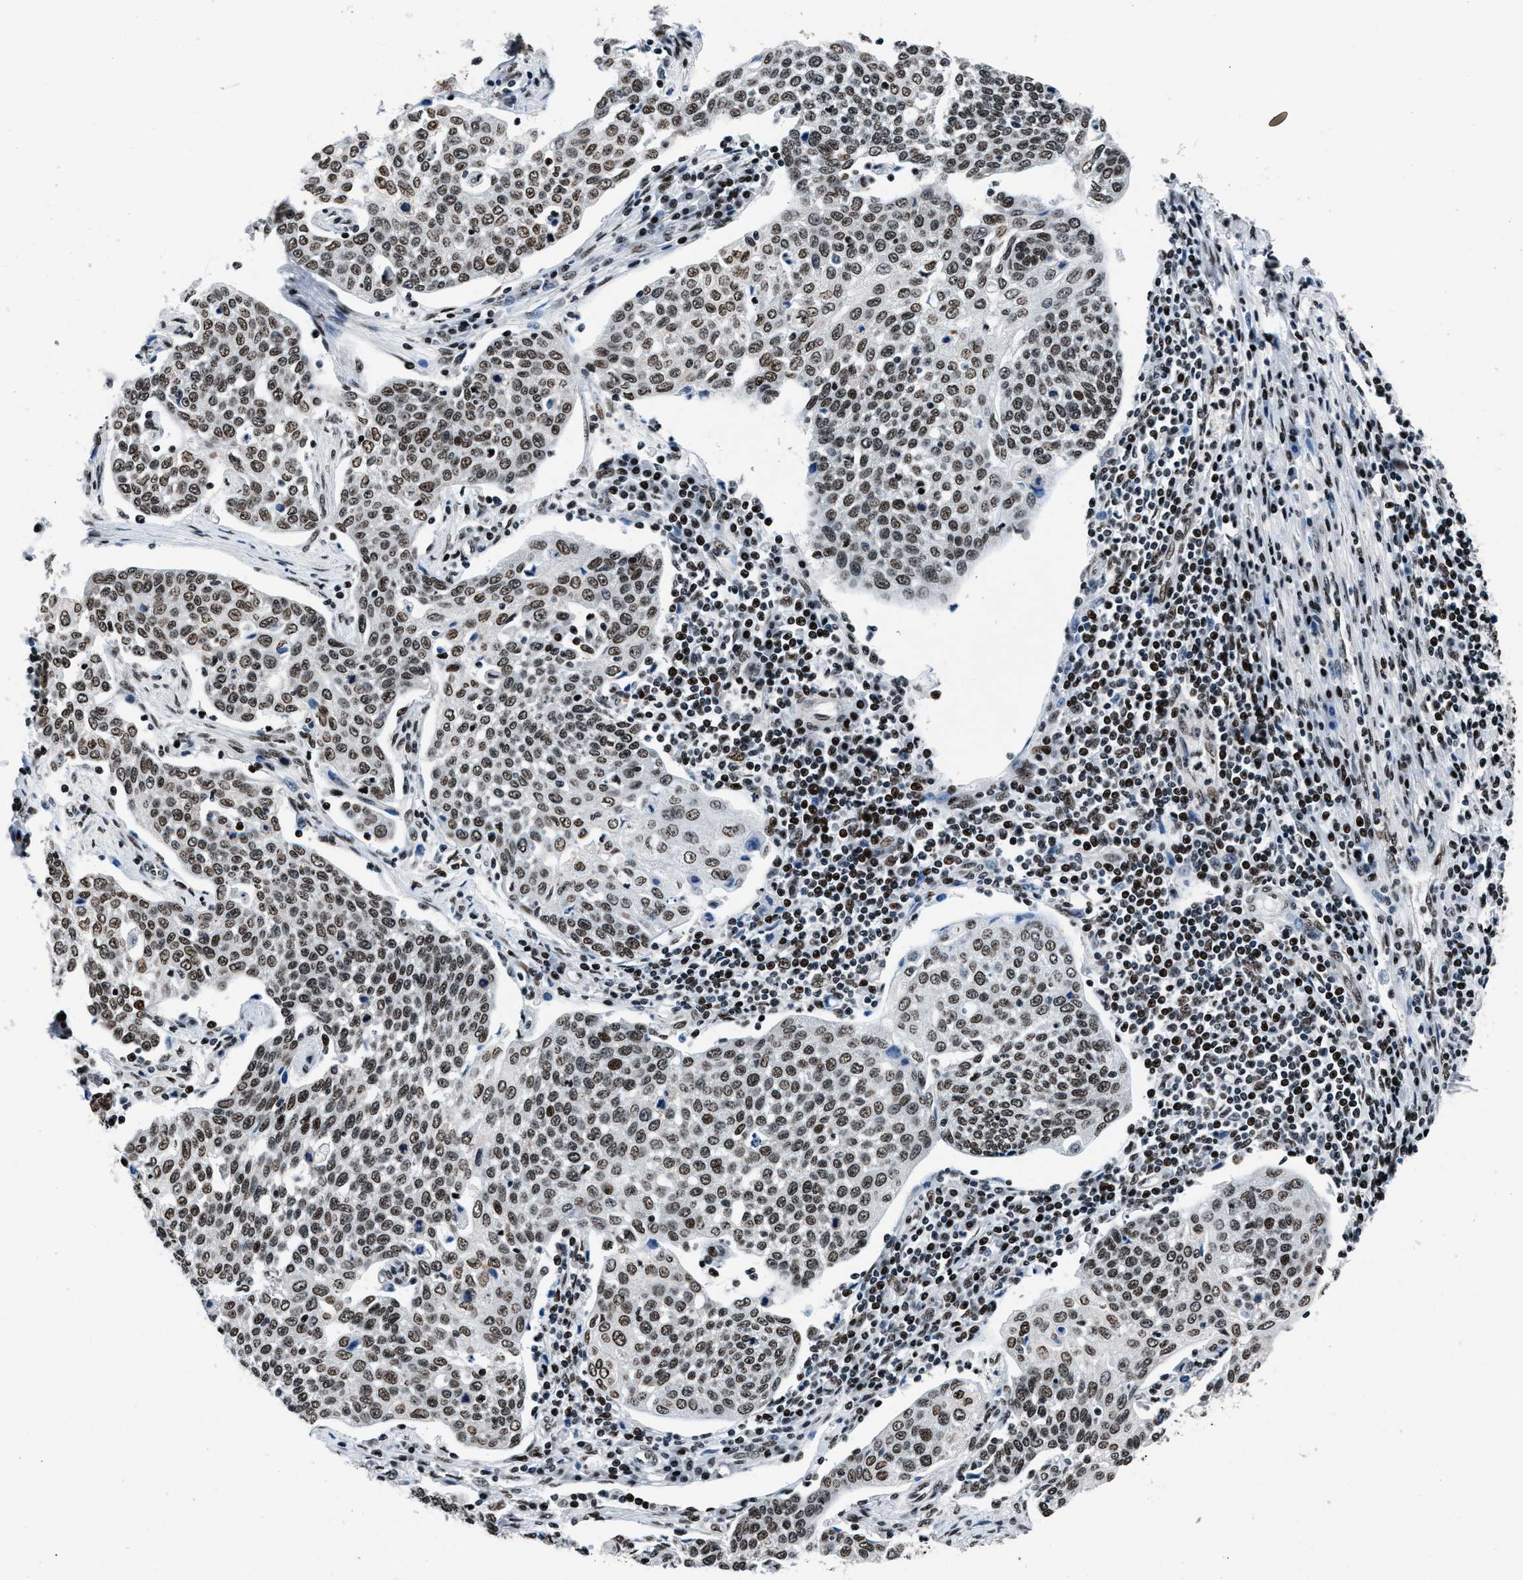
{"staining": {"intensity": "moderate", "quantity": ">75%", "location": "nuclear"}, "tissue": "cervical cancer", "cell_type": "Tumor cells", "image_type": "cancer", "snomed": [{"axis": "morphology", "description": "Squamous cell carcinoma, NOS"}, {"axis": "topography", "description": "Cervix"}], "caption": "Protein analysis of cervical squamous cell carcinoma tissue exhibits moderate nuclear positivity in about >75% of tumor cells.", "gene": "PRRC2B", "patient": {"sex": "female", "age": 34}}